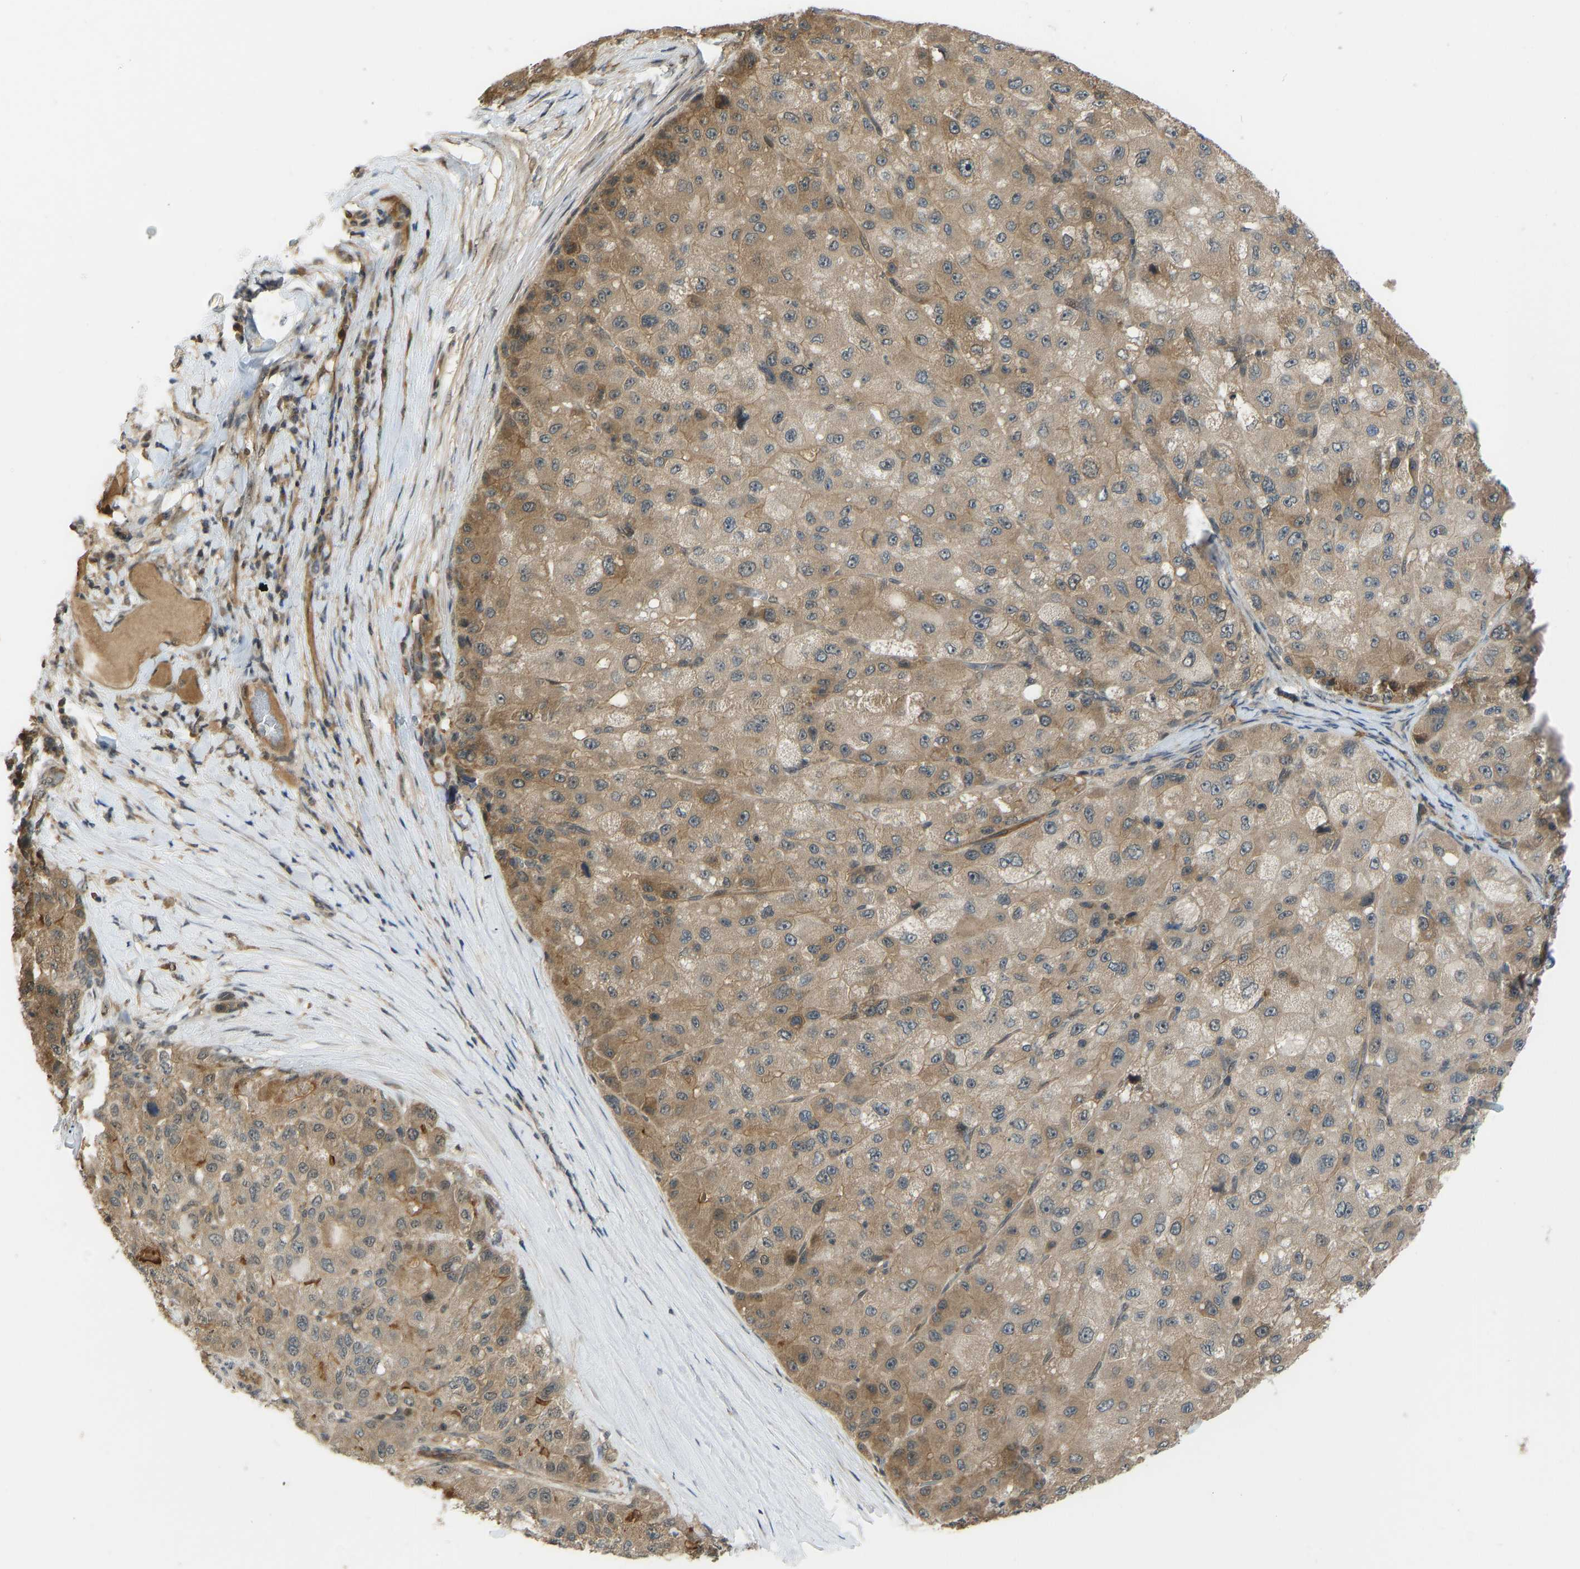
{"staining": {"intensity": "moderate", "quantity": ">75%", "location": "cytoplasmic/membranous"}, "tissue": "liver cancer", "cell_type": "Tumor cells", "image_type": "cancer", "snomed": [{"axis": "morphology", "description": "Carcinoma, Hepatocellular, NOS"}, {"axis": "topography", "description": "Liver"}], "caption": "About >75% of tumor cells in human liver hepatocellular carcinoma exhibit moderate cytoplasmic/membranous protein positivity as visualized by brown immunohistochemical staining.", "gene": "CCT8", "patient": {"sex": "male", "age": 80}}